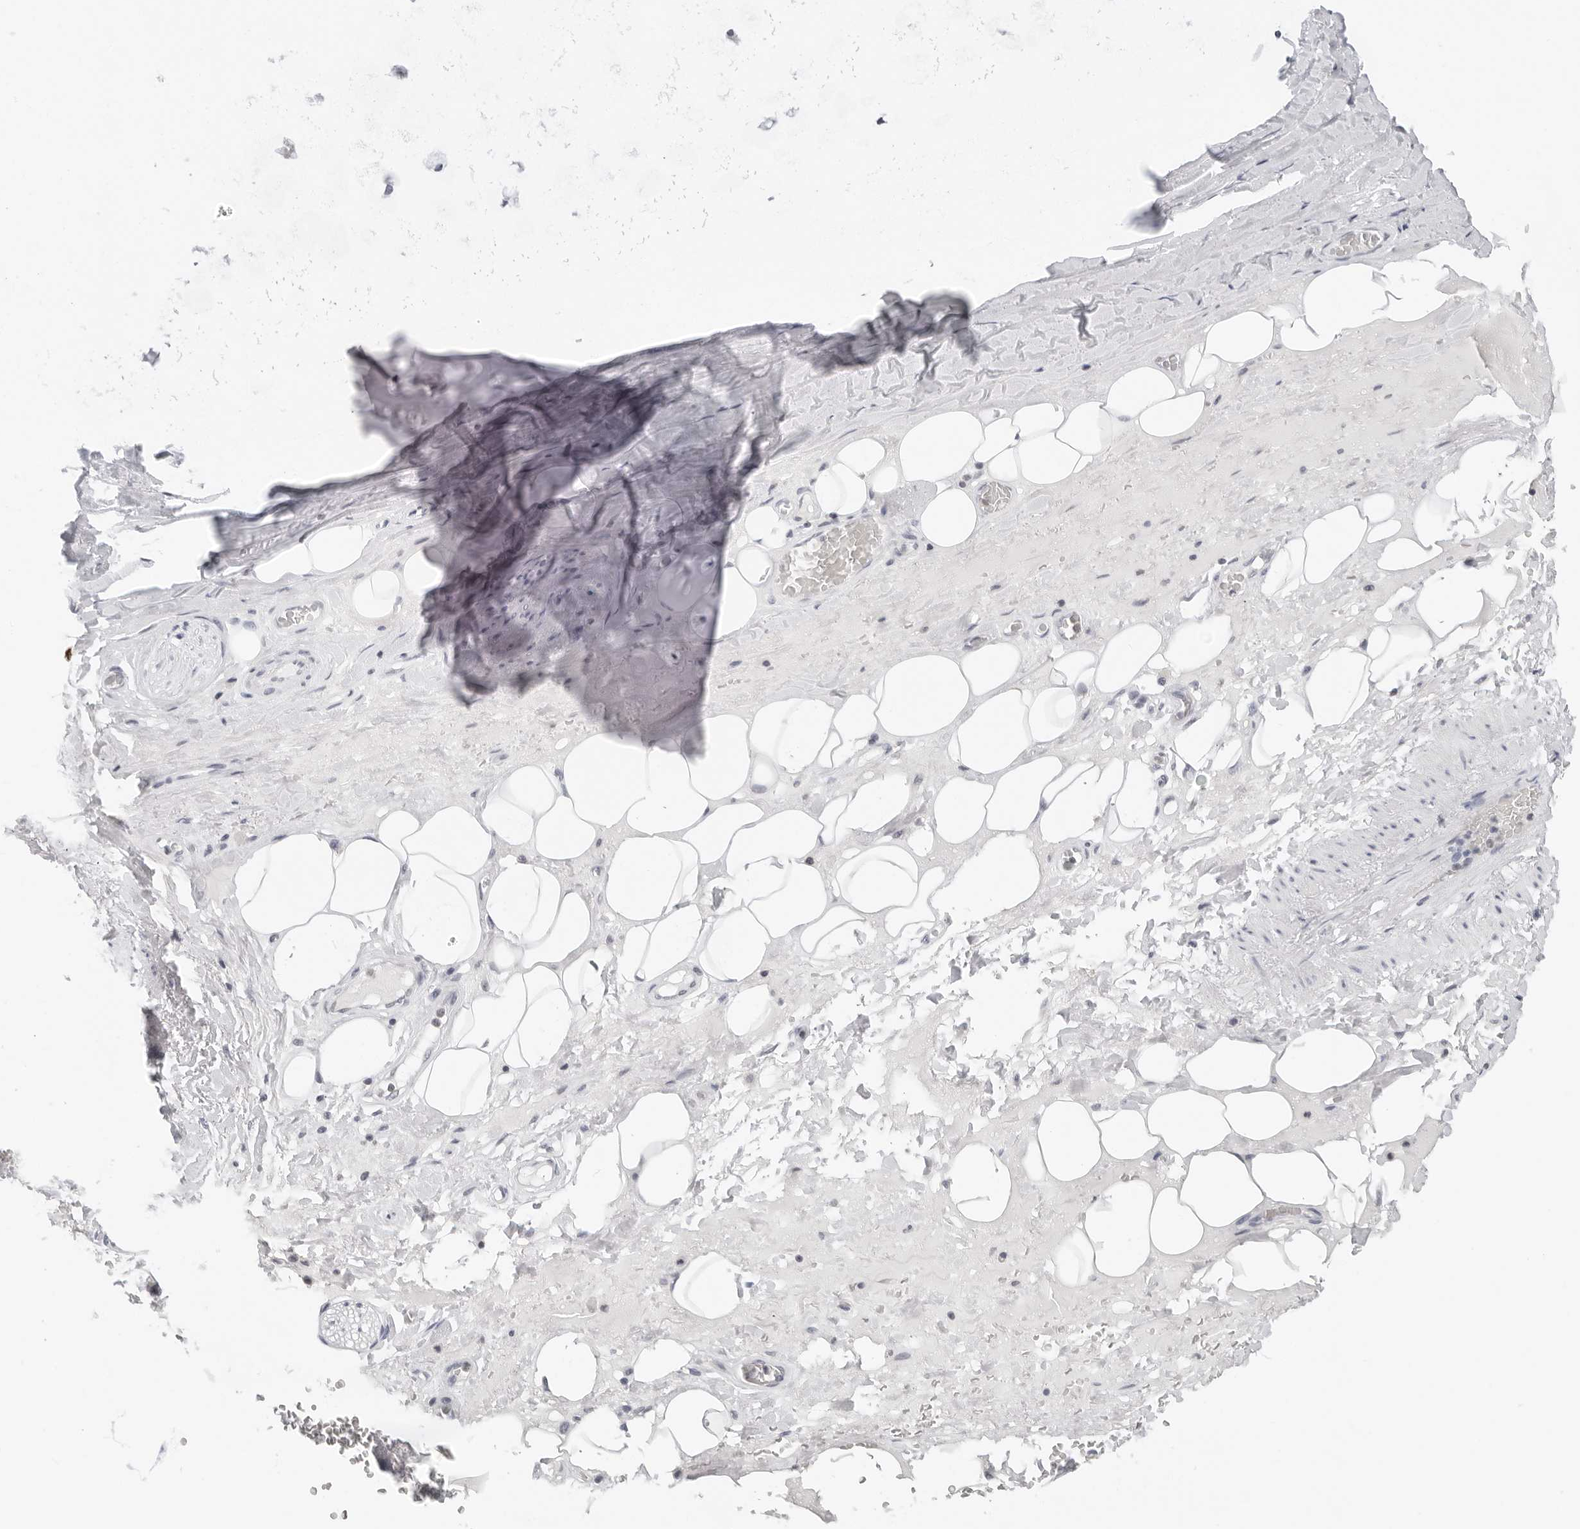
{"staining": {"intensity": "negative", "quantity": "none", "location": "none"}, "tissue": "adipose tissue", "cell_type": "Adipocytes", "image_type": "normal", "snomed": [{"axis": "morphology", "description": "Normal tissue, NOS"}, {"axis": "topography", "description": "Cartilage tissue"}], "caption": "A high-resolution micrograph shows IHC staining of normal adipose tissue, which shows no significant positivity in adipocytes. (DAB immunohistochemistry (IHC) visualized using brightfield microscopy, high magnification).", "gene": "FLG2", "patient": {"sex": "female", "age": 63}}